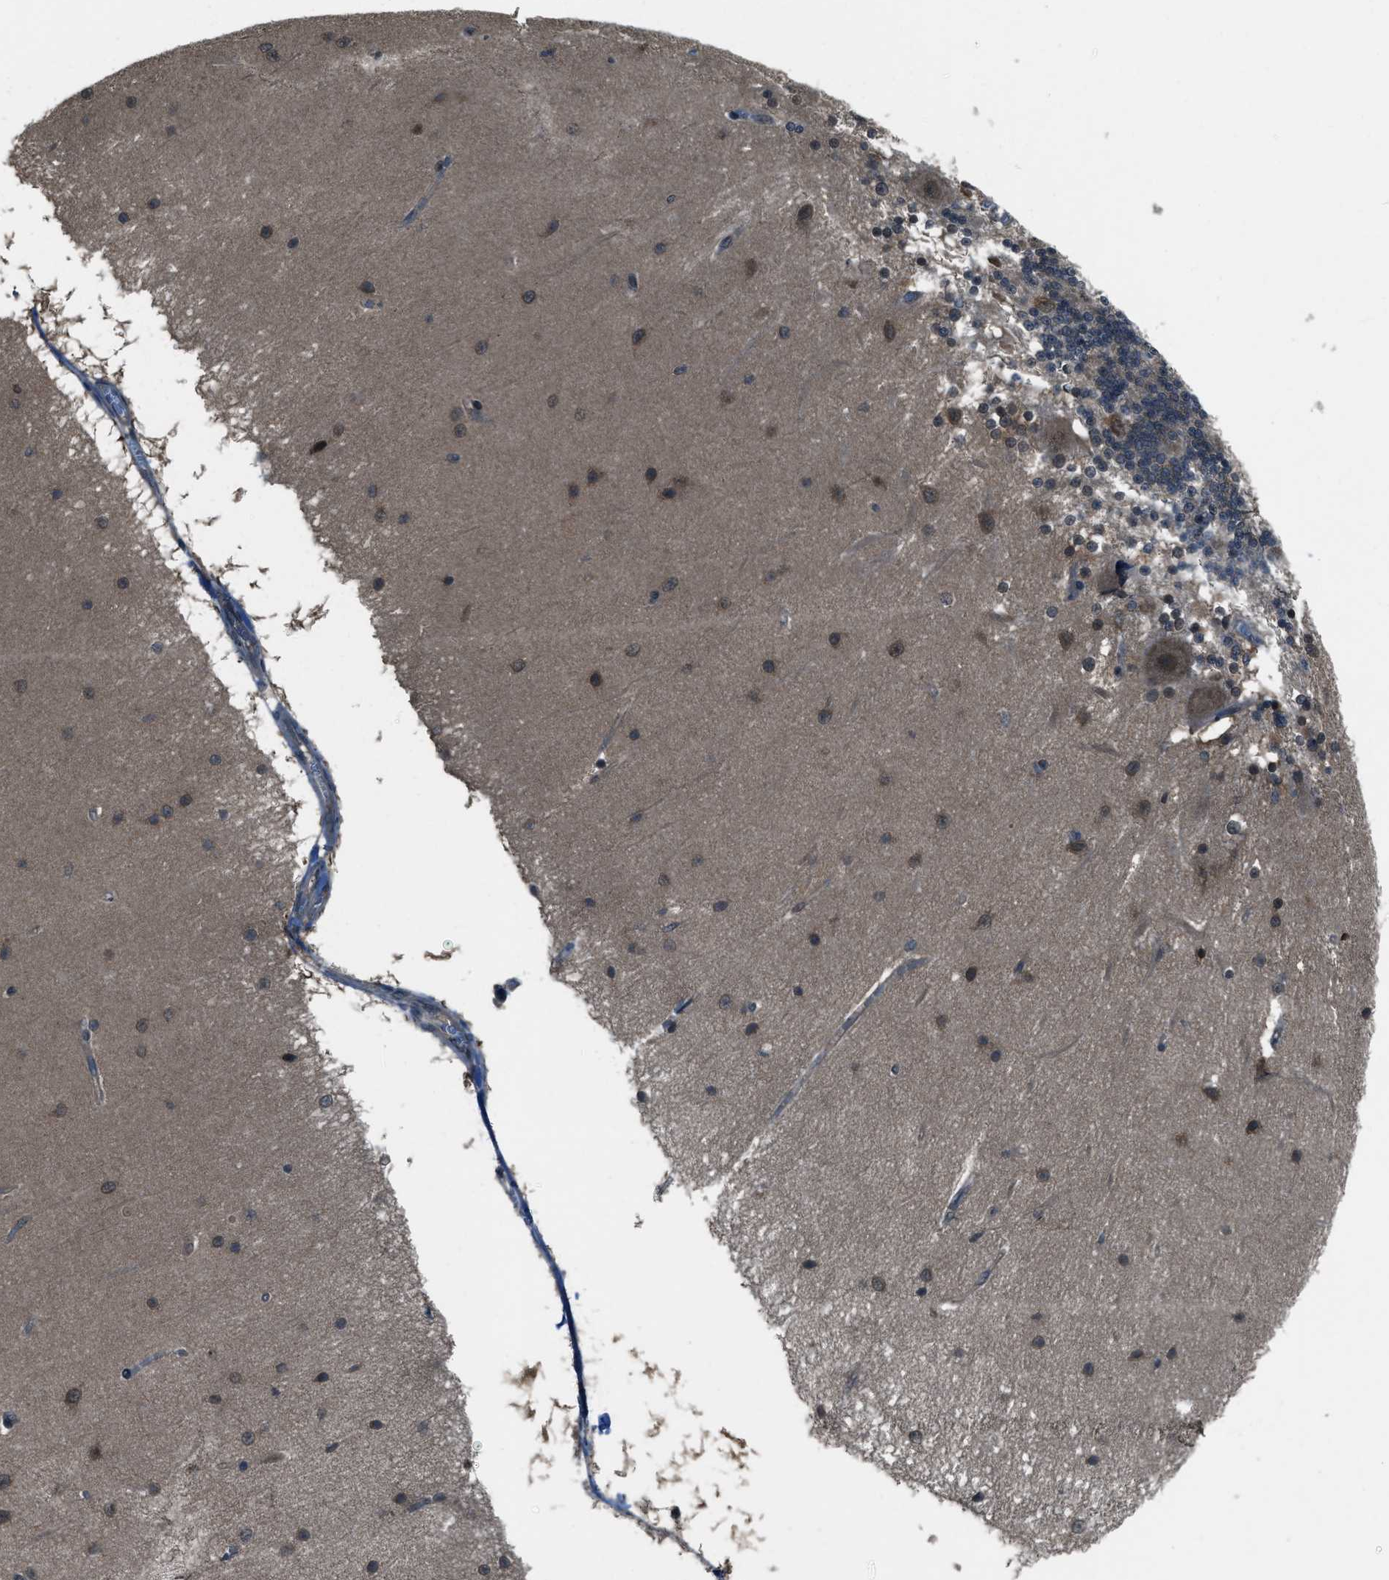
{"staining": {"intensity": "moderate", "quantity": "25%-75%", "location": "cytoplasmic/membranous"}, "tissue": "cerebellum", "cell_type": "Cells in granular layer", "image_type": "normal", "snomed": [{"axis": "morphology", "description": "Normal tissue, NOS"}, {"axis": "topography", "description": "Cerebellum"}], "caption": "Human cerebellum stained with a brown dye exhibits moderate cytoplasmic/membranous positive staining in approximately 25%-75% of cells in granular layer.", "gene": "ASAP2", "patient": {"sex": "female", "age": 54}}